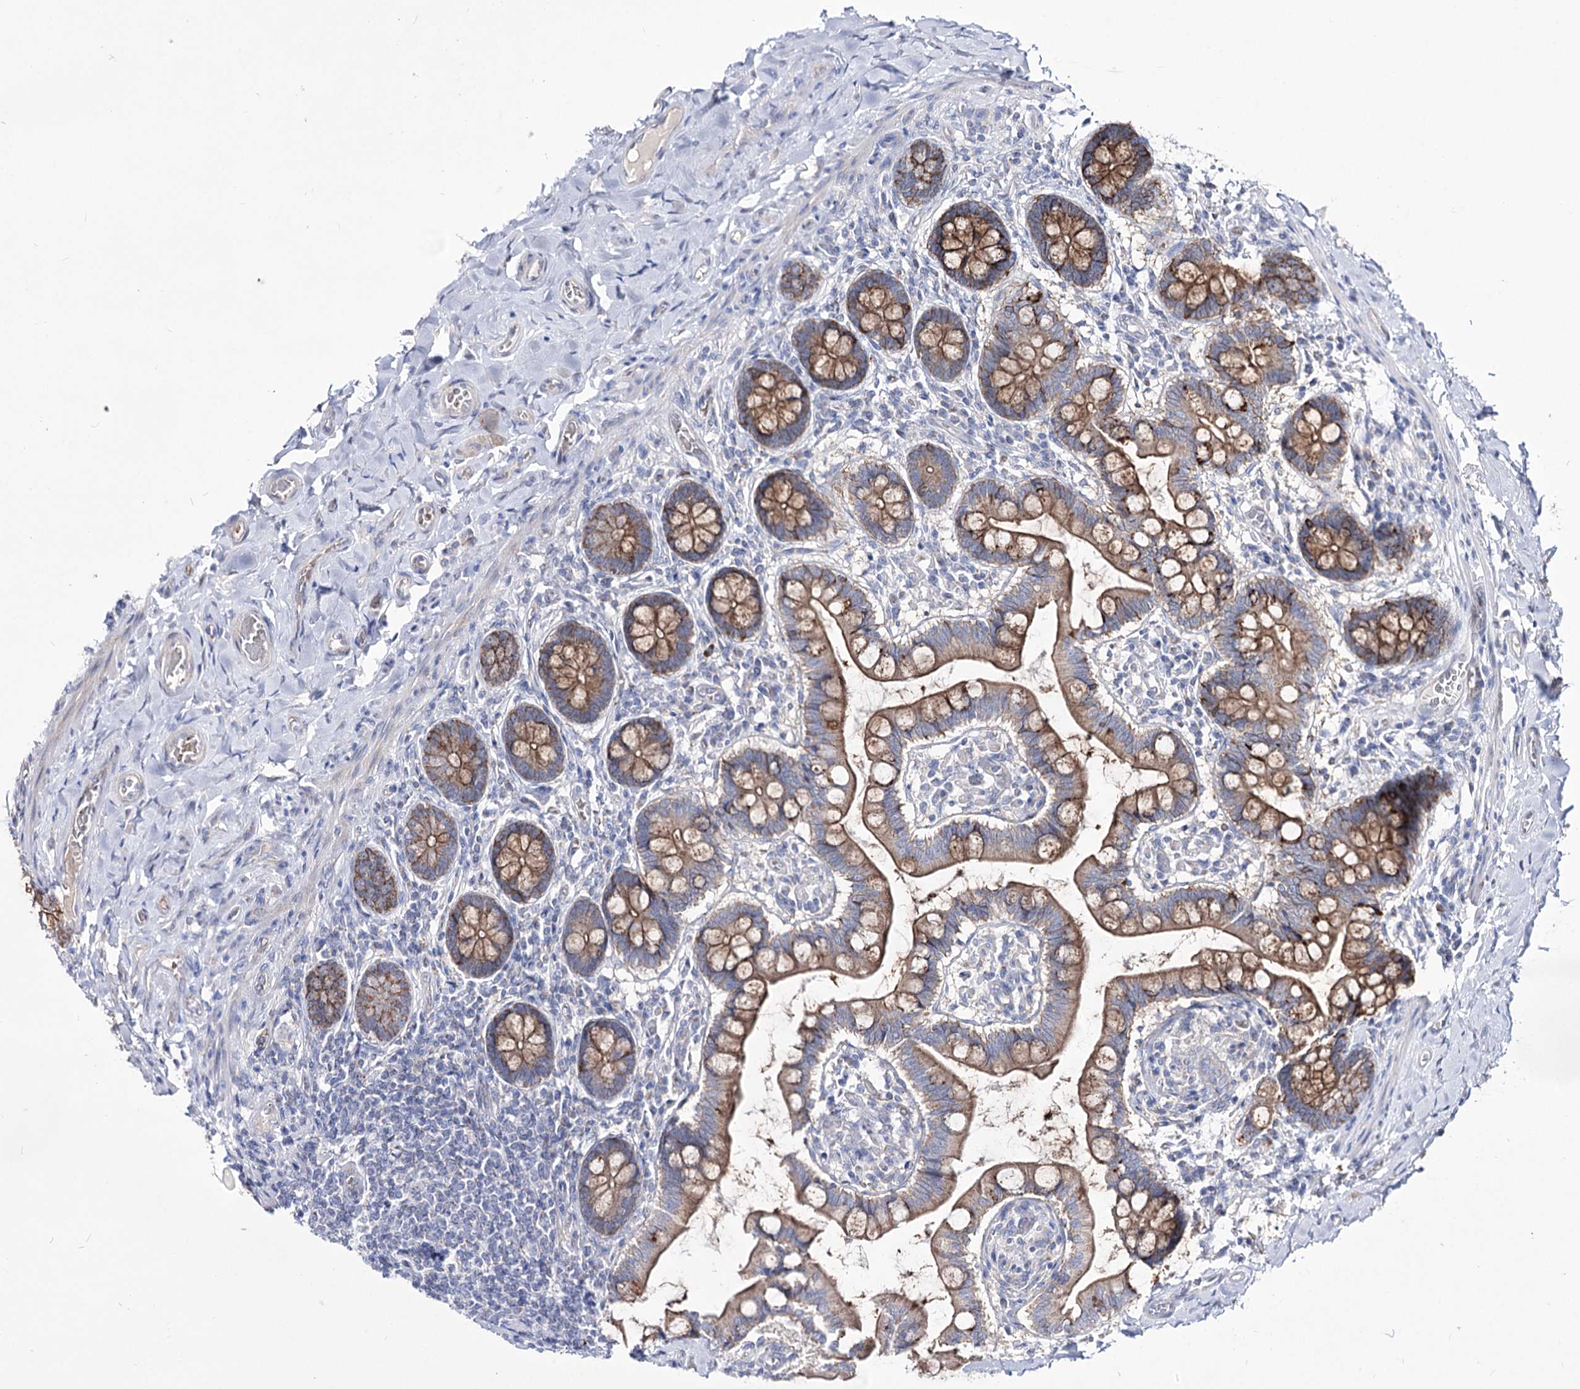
{"staining": {"intensity": "strong", "quantity": ">75%", "location": "cytoplasmic/membranous"}, "tissue": "small intestine", "cell_type": "Glandular cells", "image_type": "normal", "snomed": [{"axis": "morphology", "description": "Normal tissue, NOS"}, {"axis": "topography", "description": "Small intestine"}], "caption": "Immunohistochemical staining of normal human small intestine demonstrates high levels of strong cytoplasmic/membranous expression in about >75% of glandular cells. Nuclei are stained in blue.", "gene": "OSBPL5", "patient": {"sex": "male", "age": 52}}